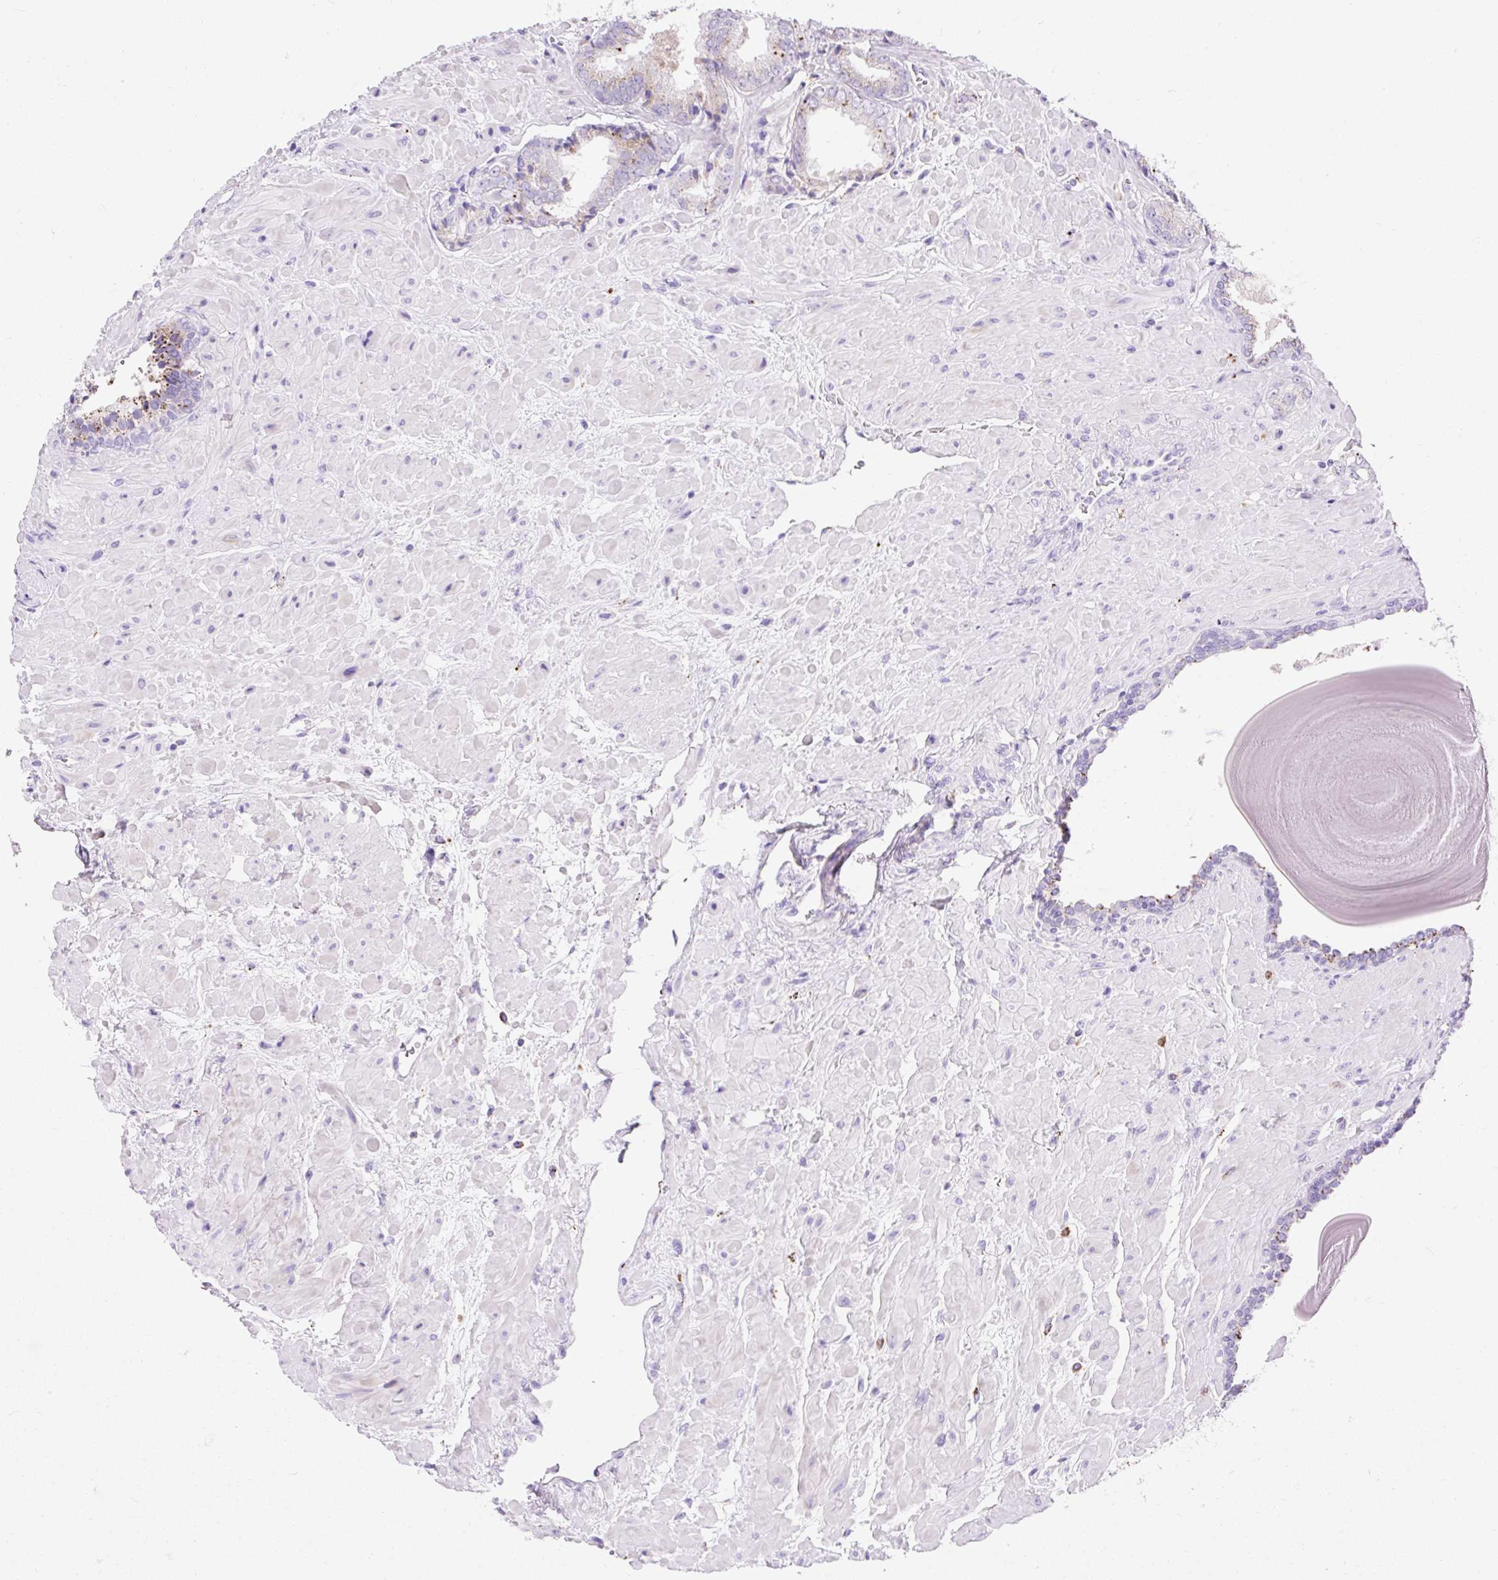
{"staining": {"intensity": "weak", "quantity": "<25%", "location": "cytoplasmic/membranous"}, "tissue": "prostate cancer", "cell_type": "Tumor cells", "image_type": "cancer", "snomed": [{"axis": "morphology", "description": "Adenocarcinoma, High grade"}, {"axis": "topography", "description": "Prostate"}], "caption": "Image shows no significant protein staining in tumor cells of adenocarcinoma (high-grade) (prostate).", "gene": "HEXB", "patient": {"sex": "male", "age": 68}}